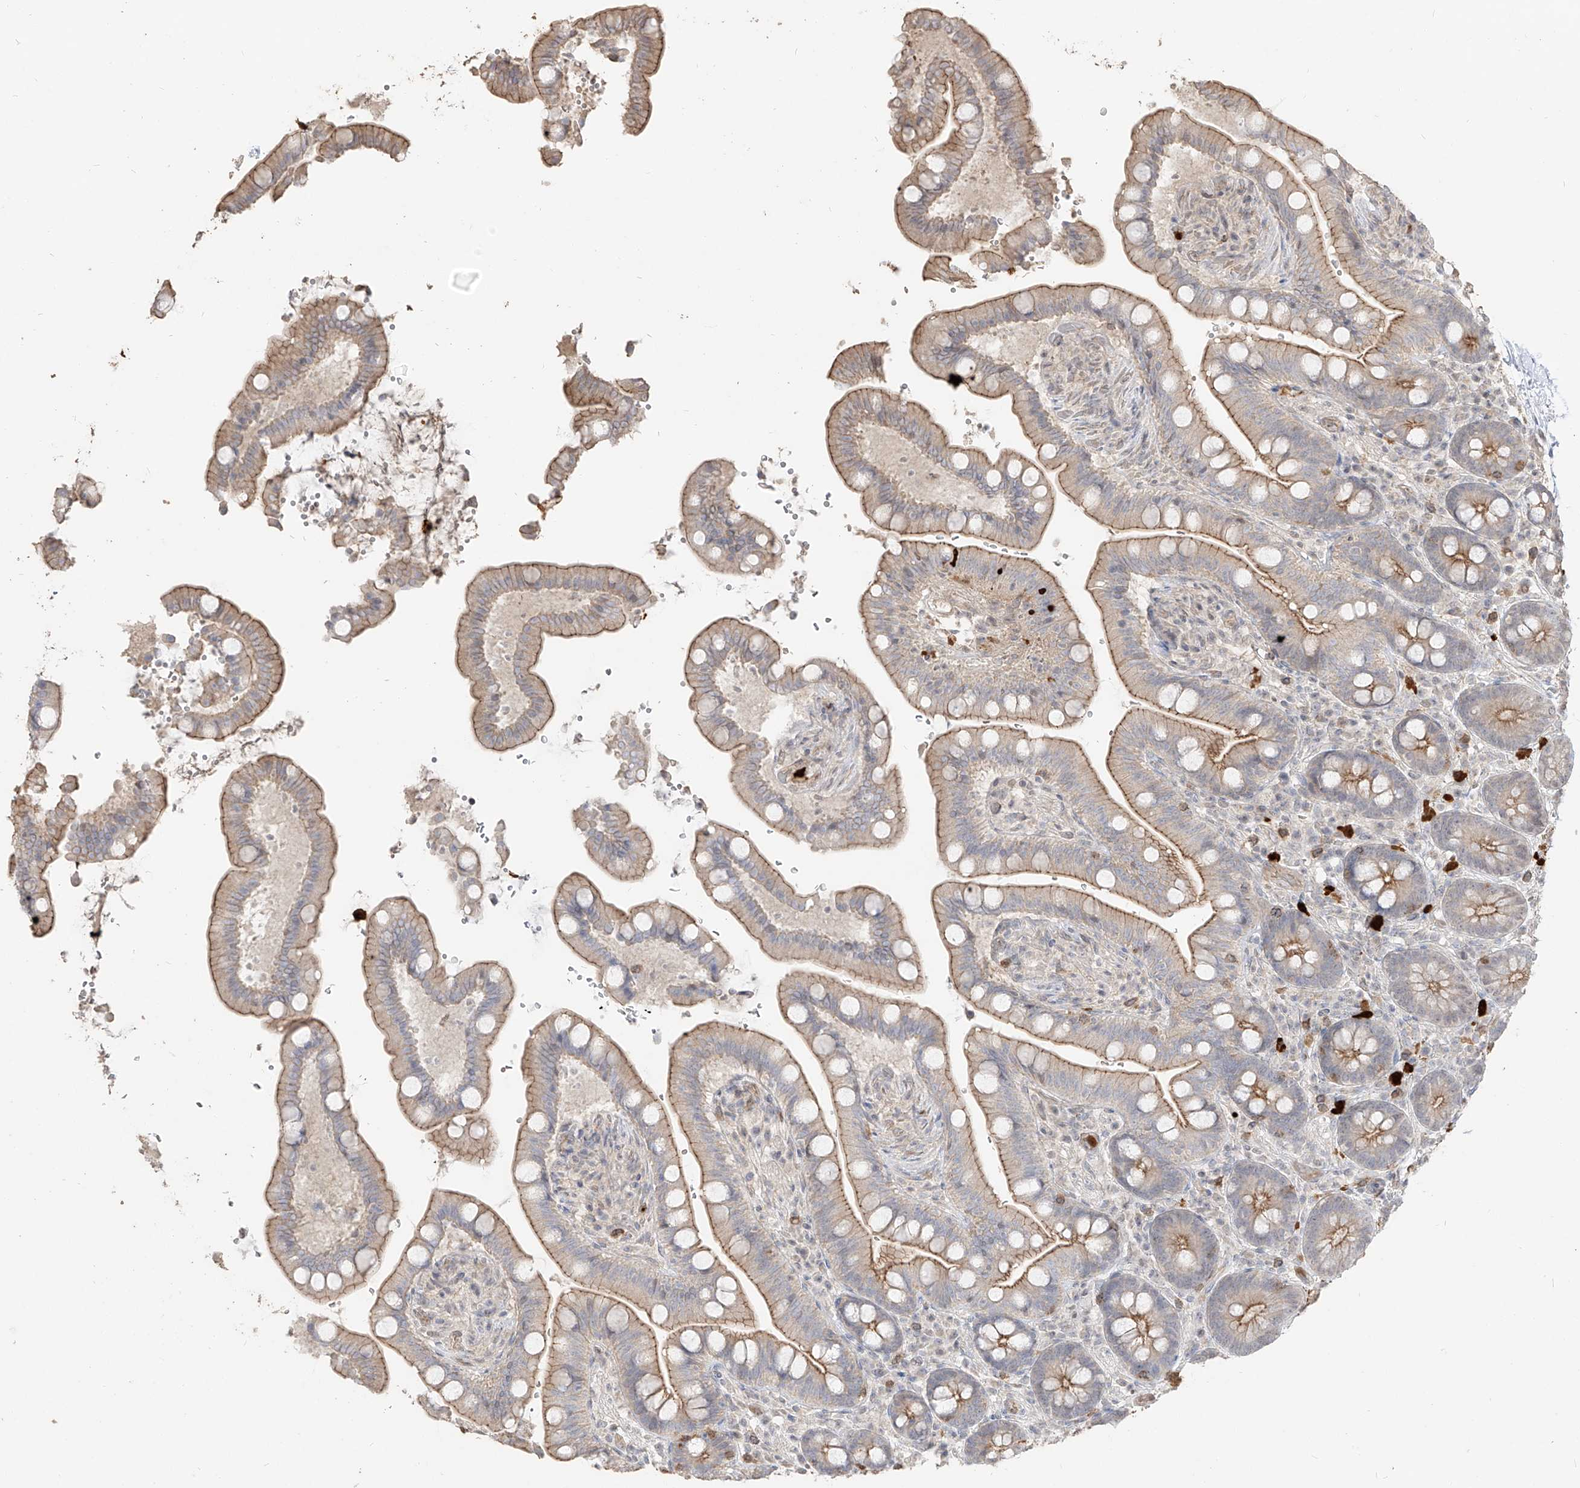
{"staining": {"intensity": "moderate", "quantity": ">75%", "location": "cytoplasmic/membranous"}, "tissue": "colon", "cell_type": "Endothelial cells", "image_type": "normal", "snomed": [{"axis": "morphology", "description": "Normal tissue, NOS"}, {"axis": "topography", "description": "Smooth muscle"}, {"axis": "topography", "description": "Colon"}], "caption": "Unremarkable colon was stained to show a protein in brown. There is medium levels of moderate cytoplasmic/membranous staining in about >75% of endothelial cells.", "gene": "ZNF227", "patient": {"sex": "male", "age": 73}}